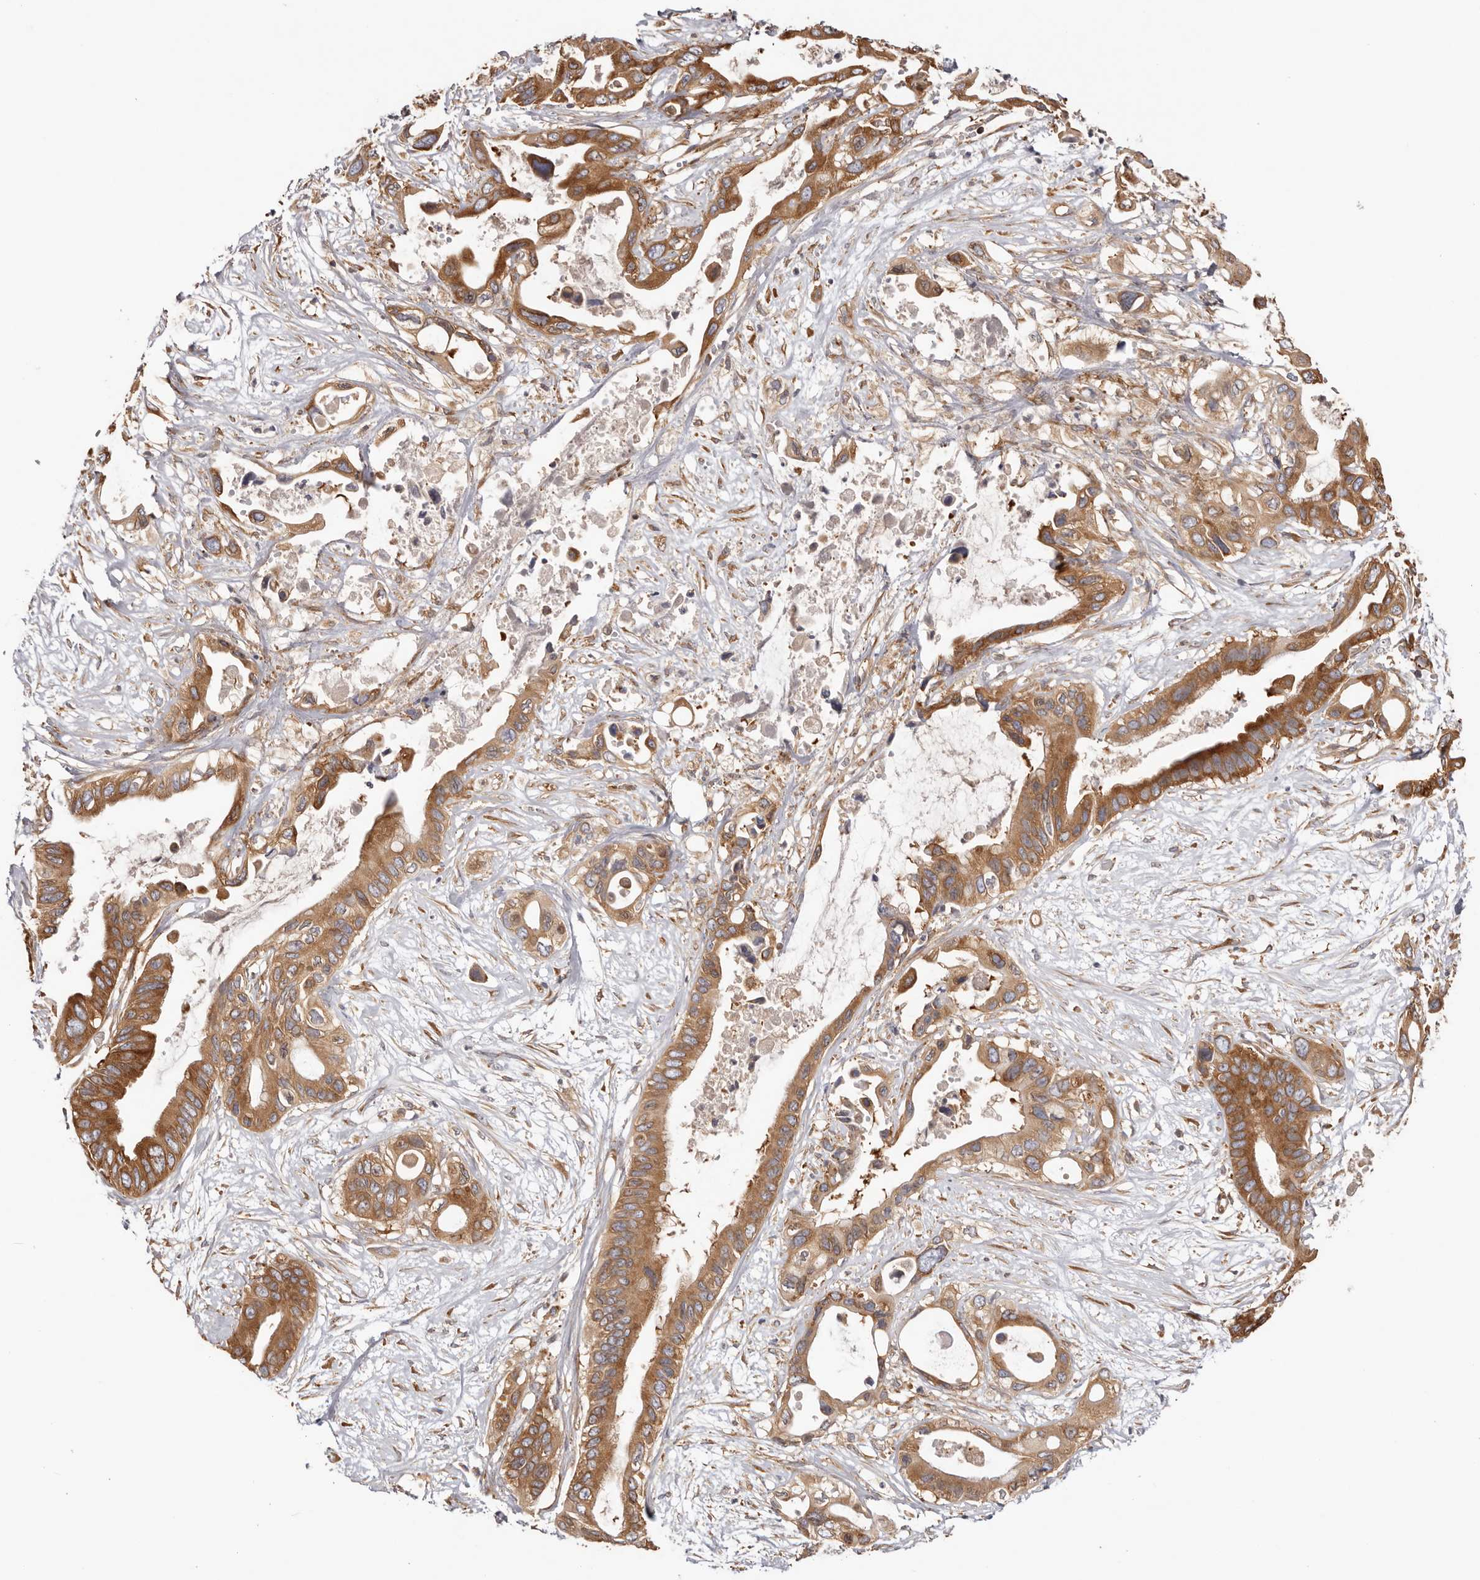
{"staining": {"intensity": "strong", "quantity": ">75%", "location": "cytoplasmic/membranous"}, "tissue": "pancreatic cancer", "cell_type": "Tumor cells", "image_type": "cancer", "snomed": [{"axis": "morphology", "description": "Adenocarcinoma, NOS"}, {"axis": "topography", "description": "Pancreas"}], "caption": "Immunohistochemical staining of human pancreatic cancer displays high levels of strong cytoplasmic/membranous protein staining in approximately >75% of tumor cells. (Brightfield microscopy of DAB IHC at high magnification).", "gene": "EPRS1", "patient": {"sex": "male", "age": 66}}